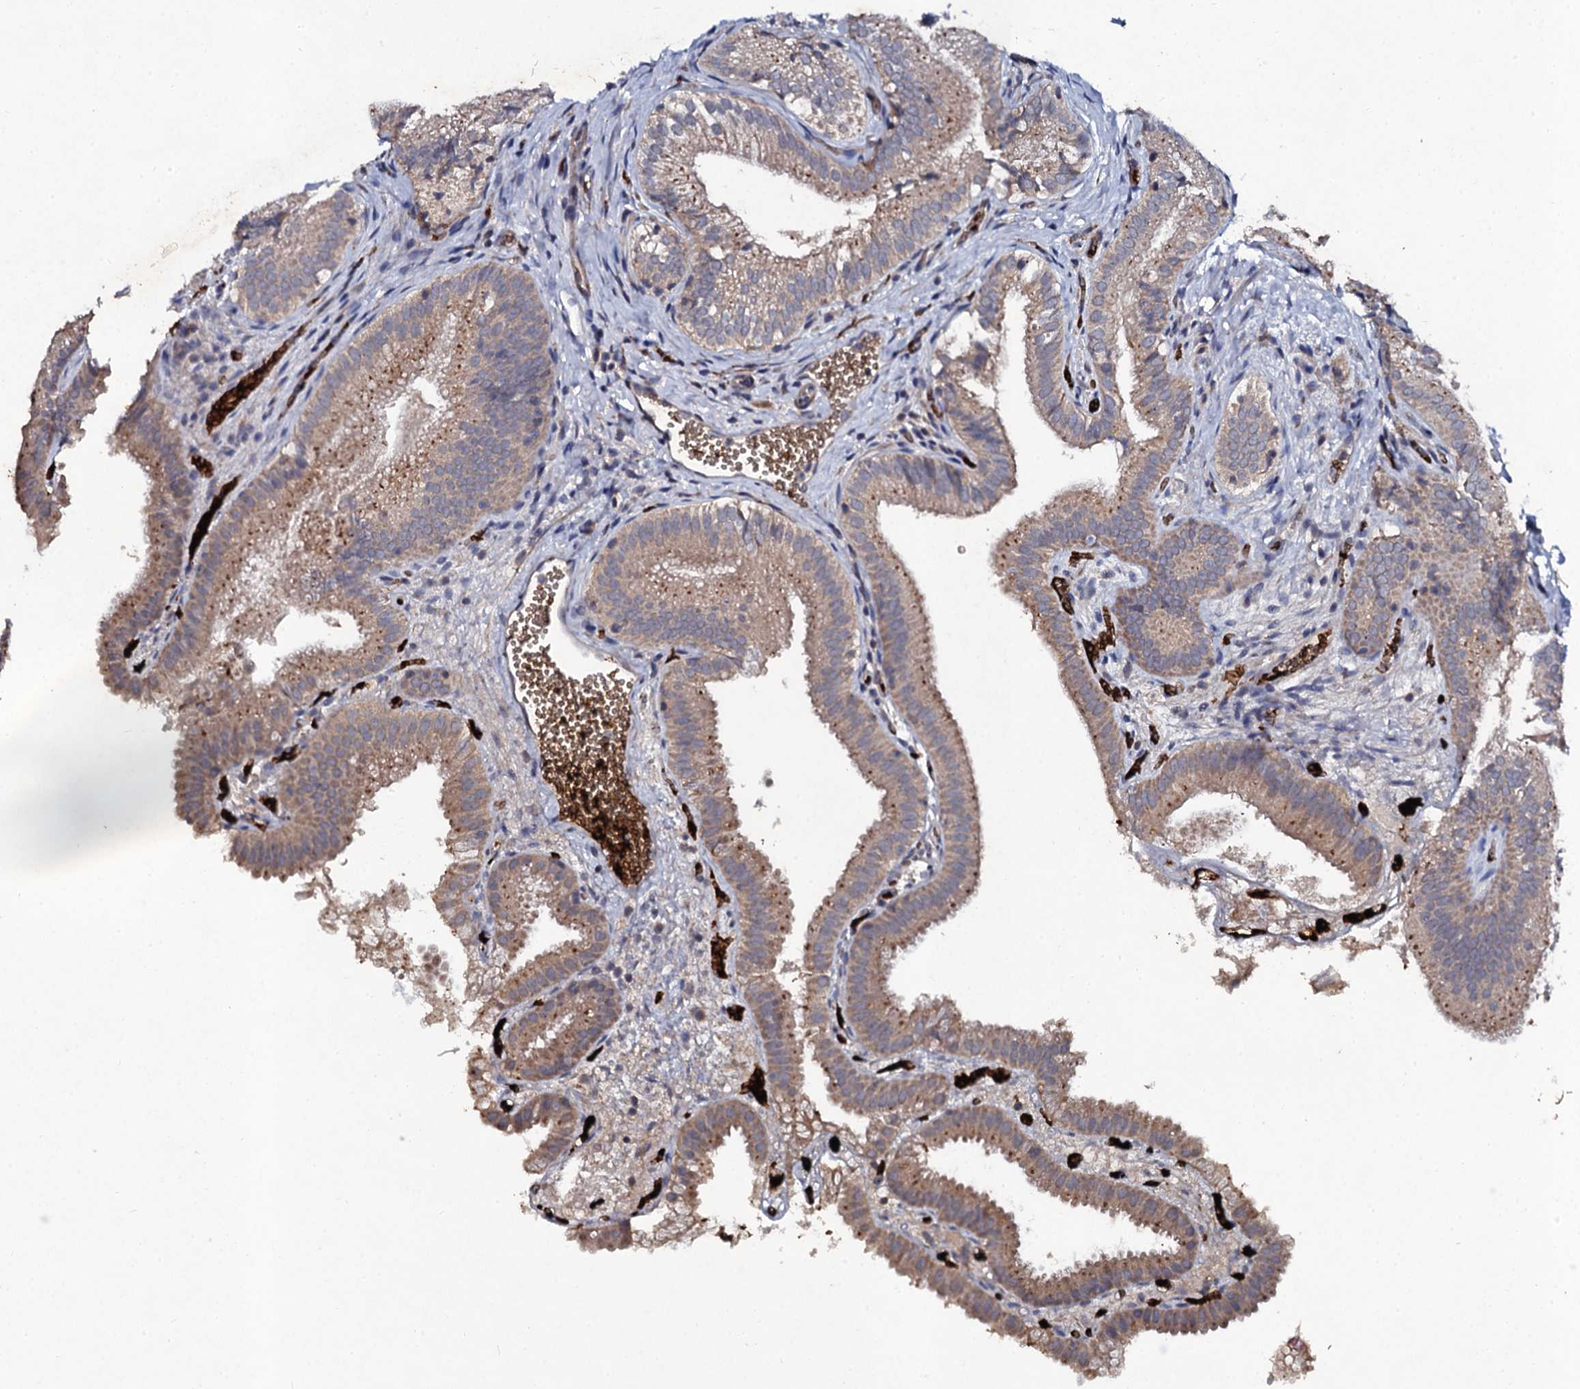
{"staining": {"intensity": "weak", "quantity": ">75%", "location": "cytoplasmic/membranous"}, "tissue": "gallbladder", "cell_type": "Glandular cells", "image_type": "normal", "snomed": [{"axis": "morphology", "description": "Normal tissue, NOS"}, {"axis": "topography", "description": "Gallbladder"}], "caption": "This image shows normal gallbladder stained with immunohistochemistry (IHC) to label a protein in brown. The cytoplasmic/membranous of glandular cells show weak positivity for the protein. Nuclei are counter-stained blue.", "gene": "LRRC28", "patient": {"sex": "female", "age": 30}}